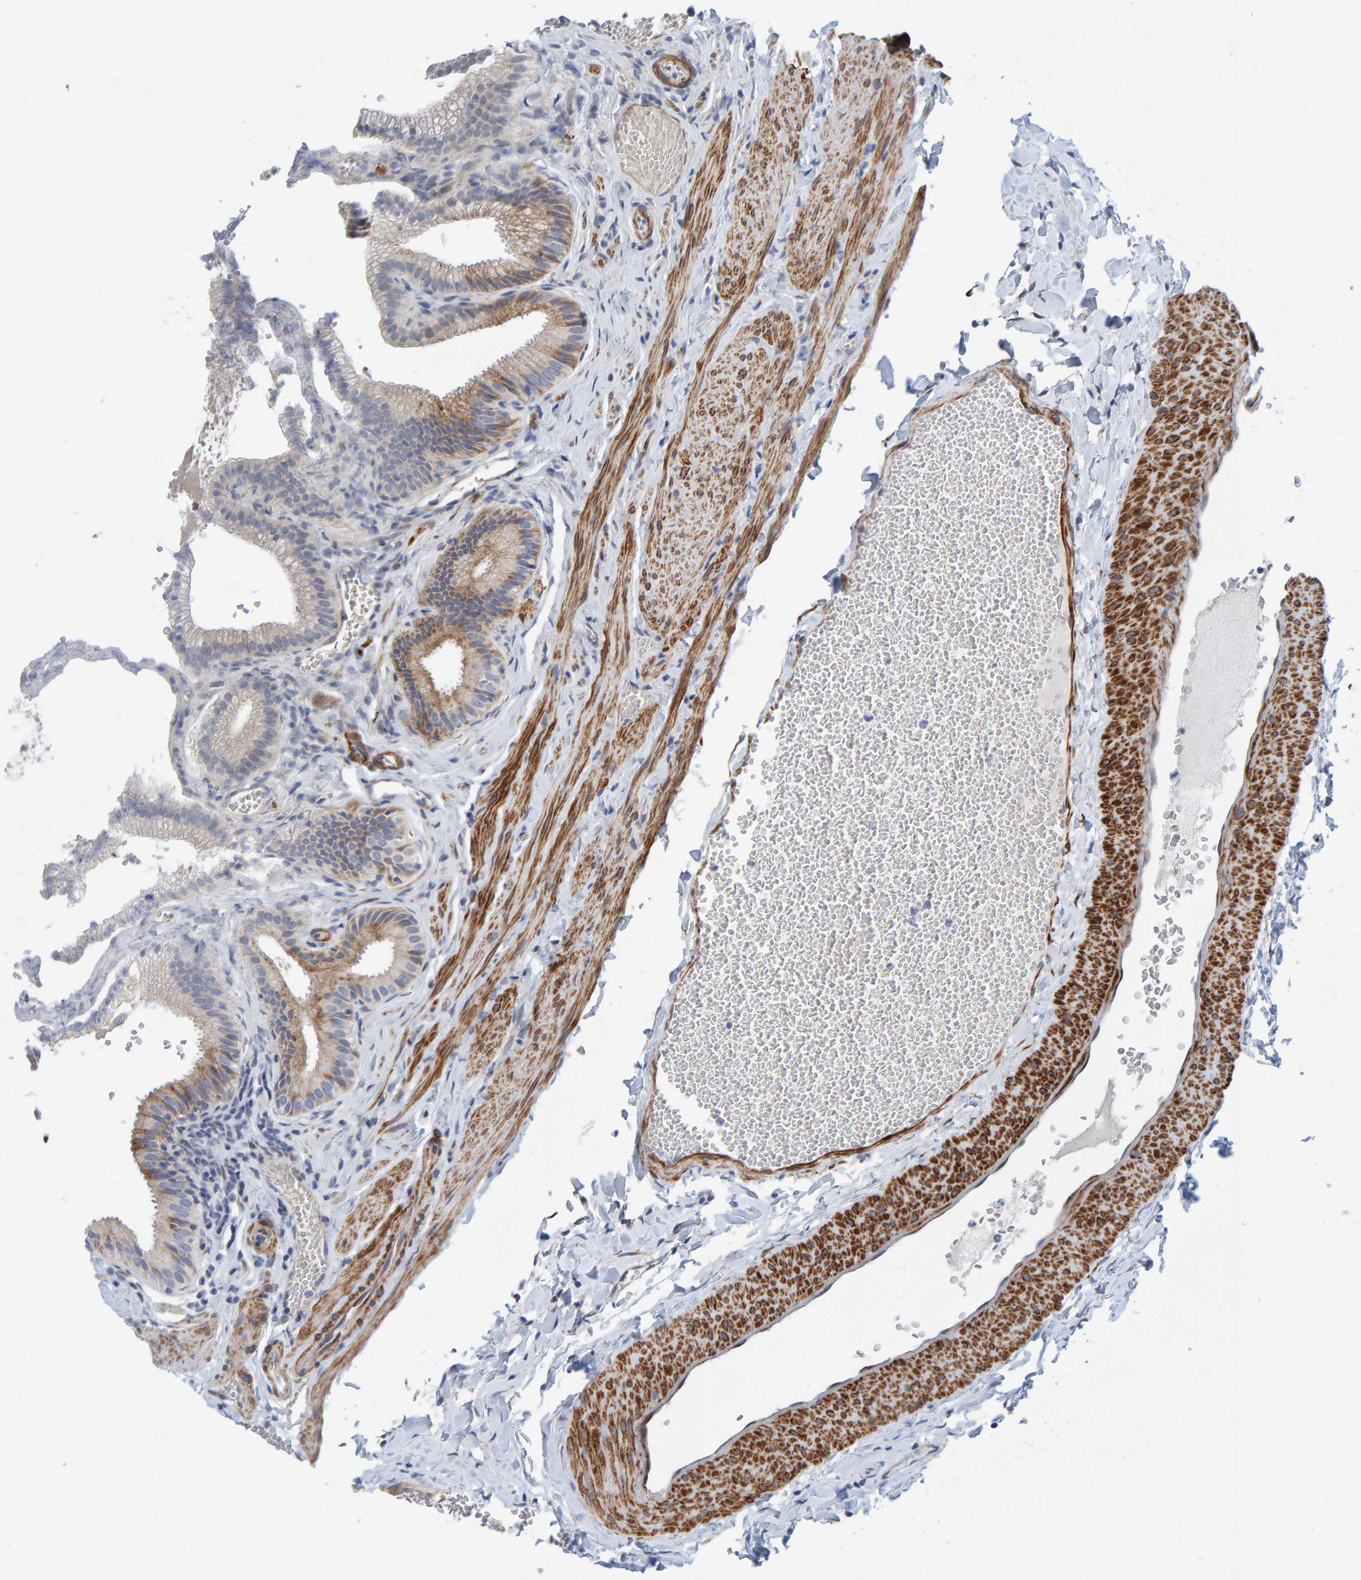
{"staining": {"intensity": "weak", "quantity": "25%-75%", "location": "cytoplasmic/membranous"}, "tissue": "gallbladder", "cell_type": "Glandular cells", "image_type": "normal", "snomed": [{"axis": "morphology", "description": "Normal tissue, NOS"}, {"axis": "topography", "description": "Gallbladder"}], "caption": "Protein staining of normal gallbladder exhibits weak cytoplasmic/membranous positivity in about 25%-75% of glandular cells.", "gene": "MMP16", "patient": {"sex": "male", "age": 38}}